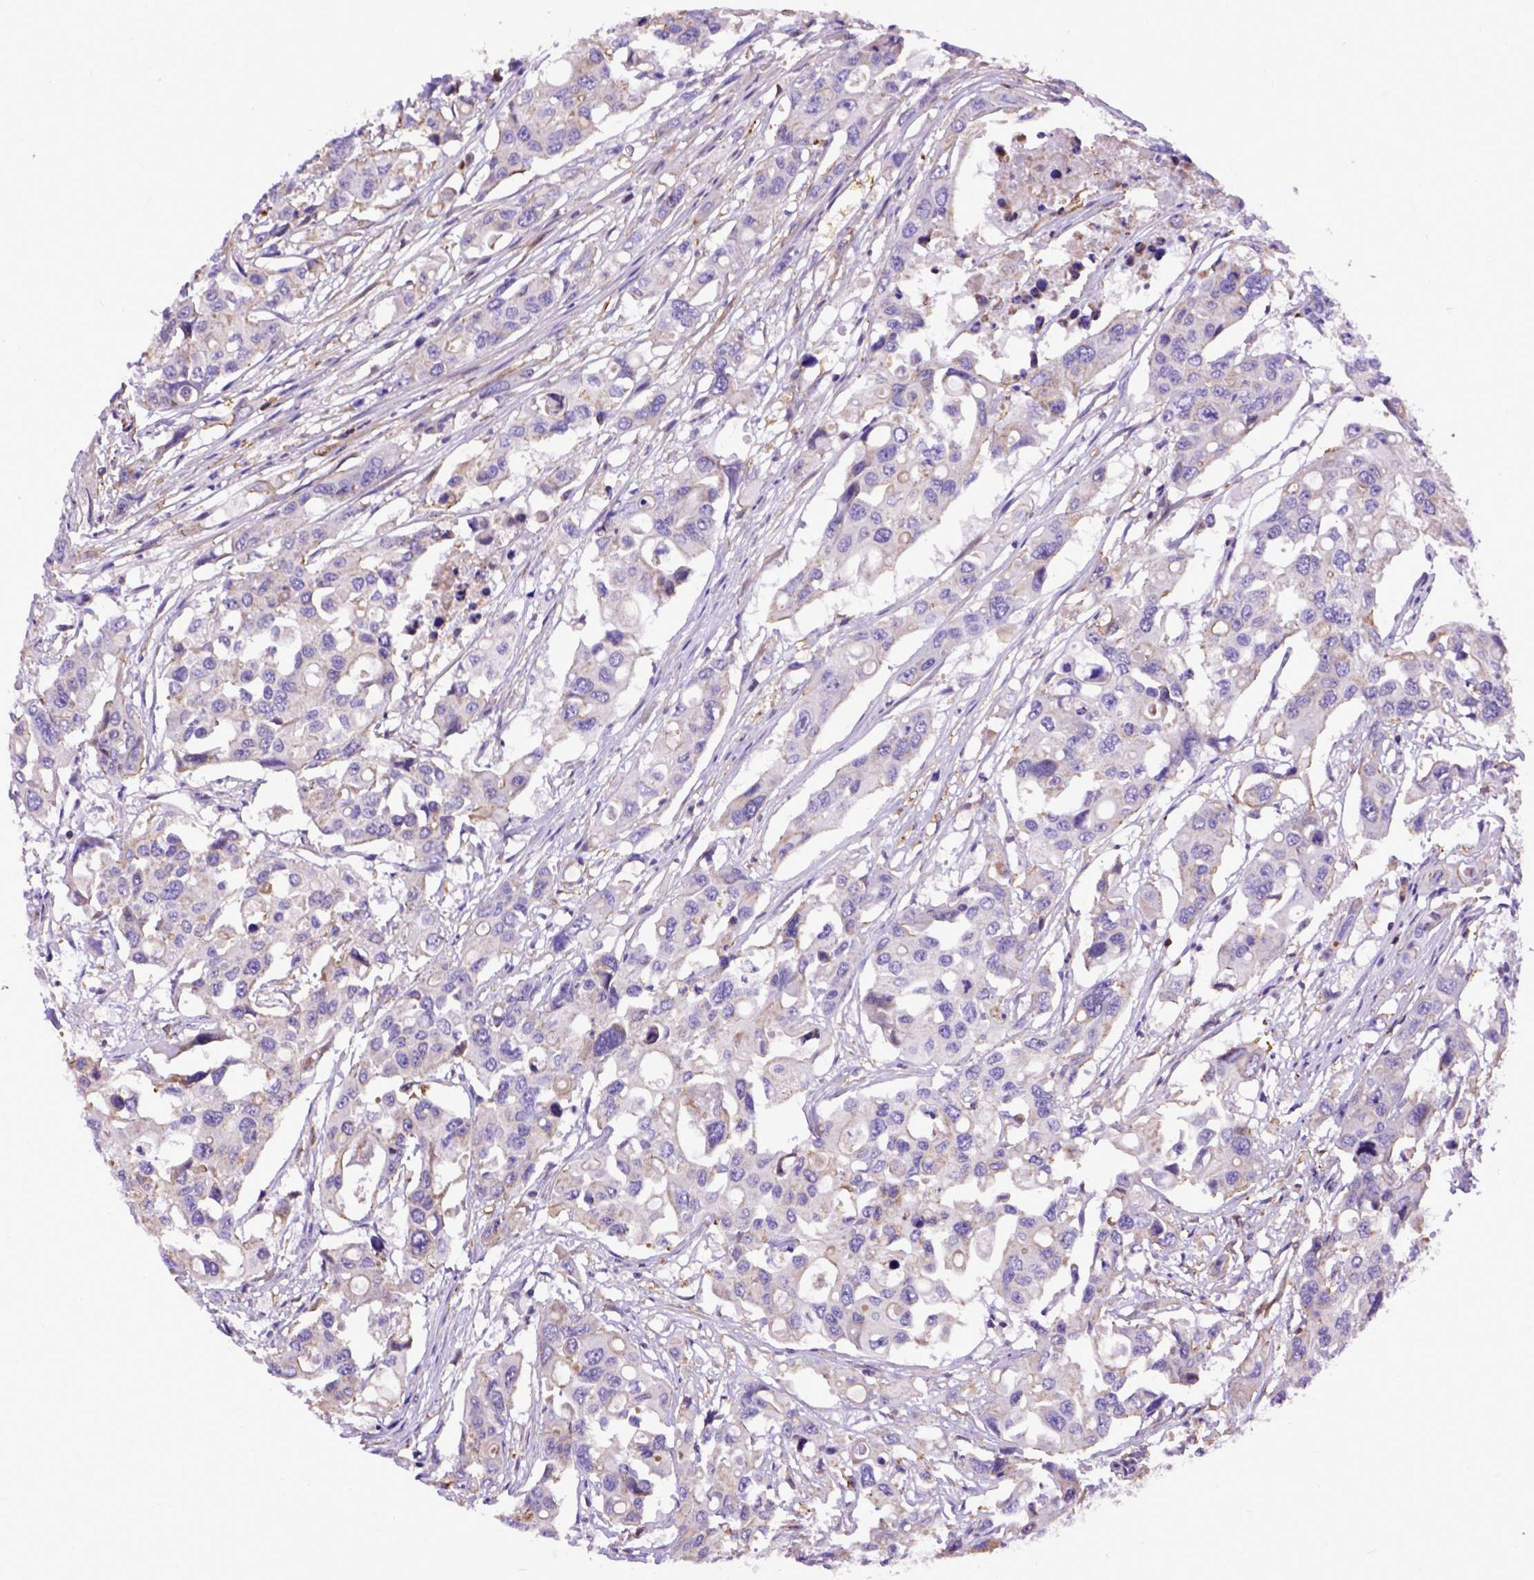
{"staining": {"intensity": "negative", "quantity": "none", "location": "none"}, "tissue": "colorectal cancer", "cell_type": "Tumor cells", "image_type": "cancer", "snomed": [{"axis": "morphology", "description": "Adenocarcinoma, NOS"}, {"axis": "topography", "description": "Colon"}], "caption": "Colorectal cancer (adenocarcinoma) stained for a protein using immunohistochemistry reveals no positivity tumor cells.", "gene": "ASAH2", "patient": {"sex": "male", "age": 77}}